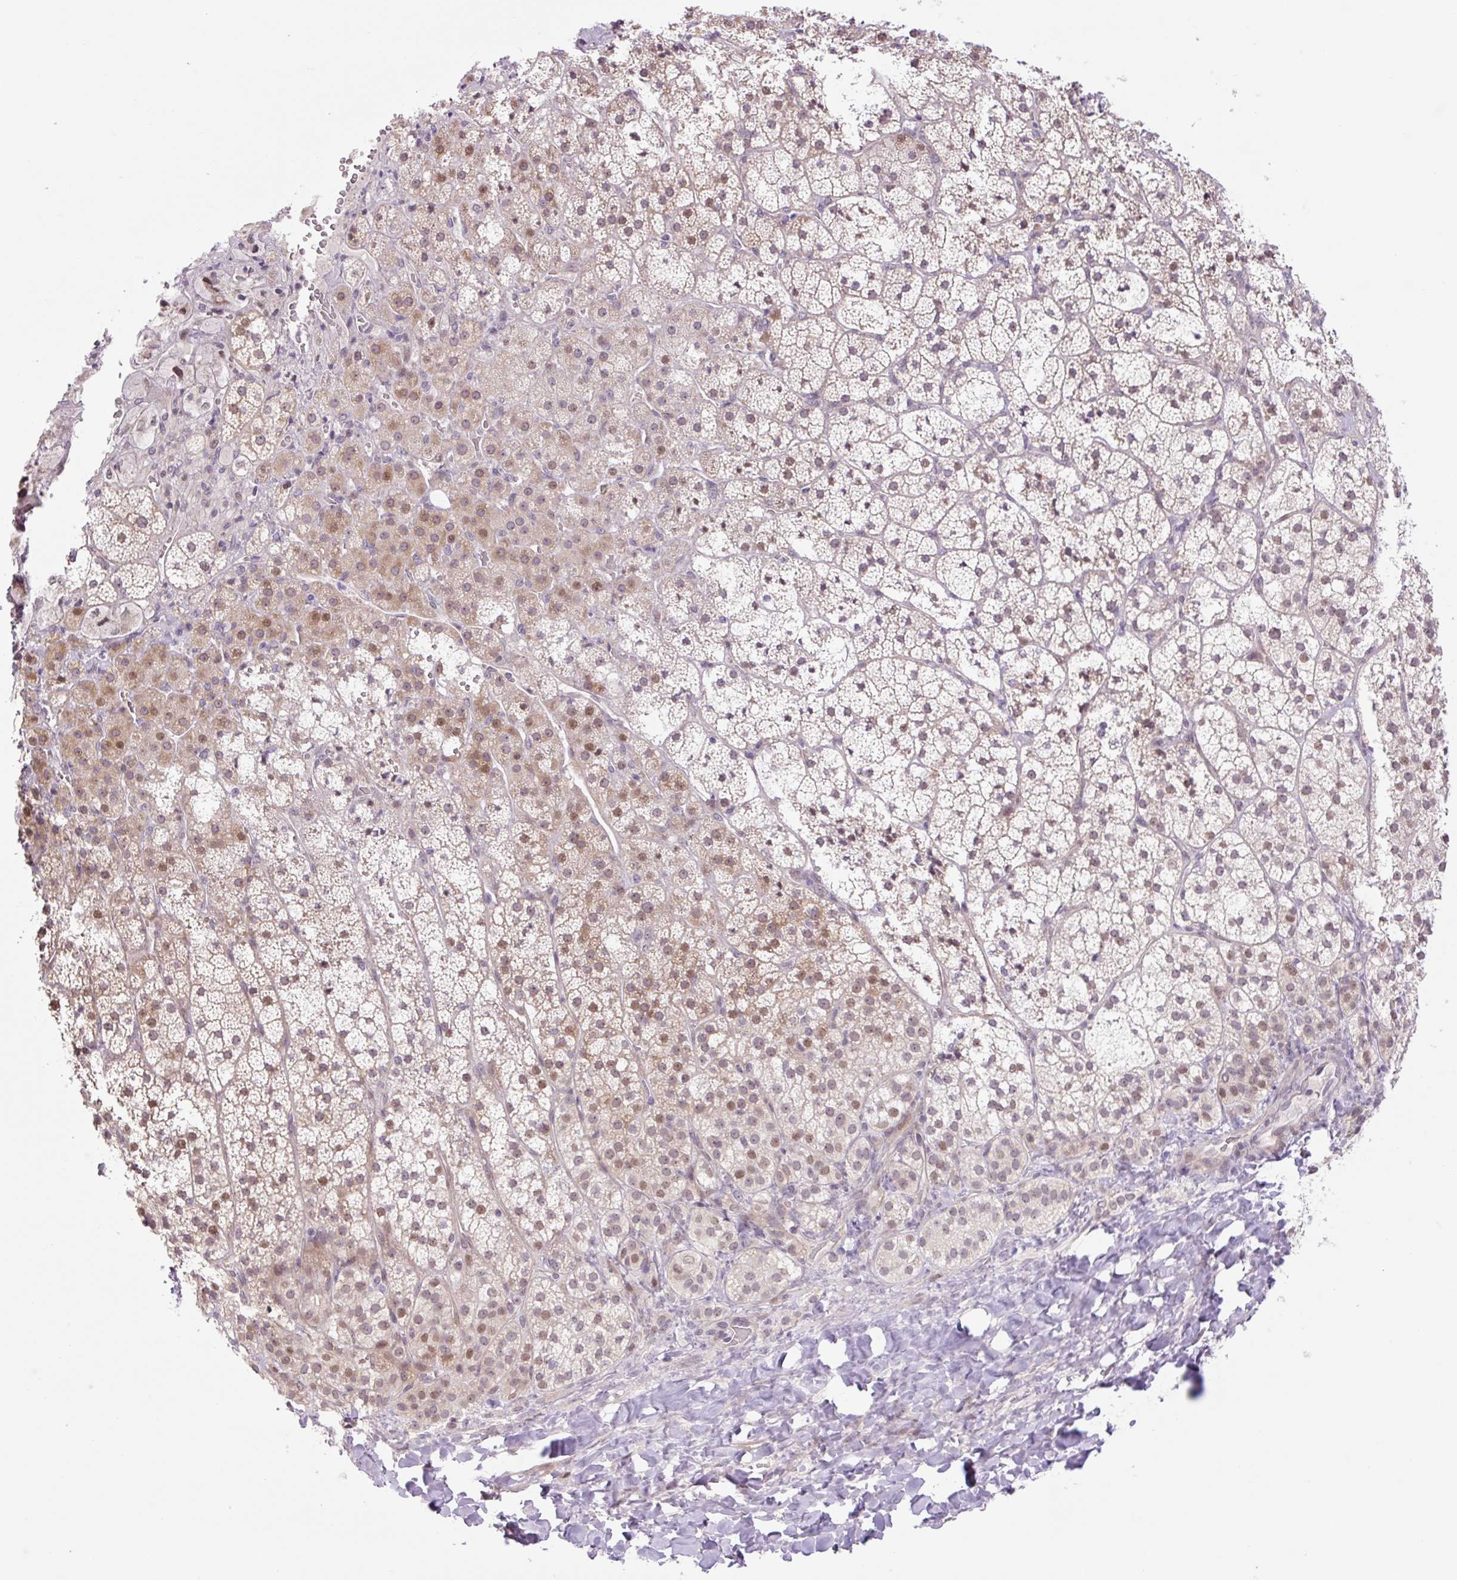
{"staining": {"intensity": "moderate", "quantity": "25%-75%", "location": "cytoplasmic/membranous,nuclear"}, "tissue": "adrenal gland", "cell_type": "Glandular cells", "image_type": "normal", "snomed": [{"axis": "morphology", "description": "Normal tissue, NOS"}, {"axis": "topography", "description": "Adrenal gland"}], "caption": "DAB (3,3'-diaminobenzidine) immunohistochemical staining of normal adrenal gland demonstrates moderate cytoplasmic/membranous,nuclear protein positivity in approximately 25%-75% of glandular cells. (Brightfield microscopy of DAB IHC at high magnification).", "gene": "ICE1", "patient": {"sex": "male", "age": 53}}